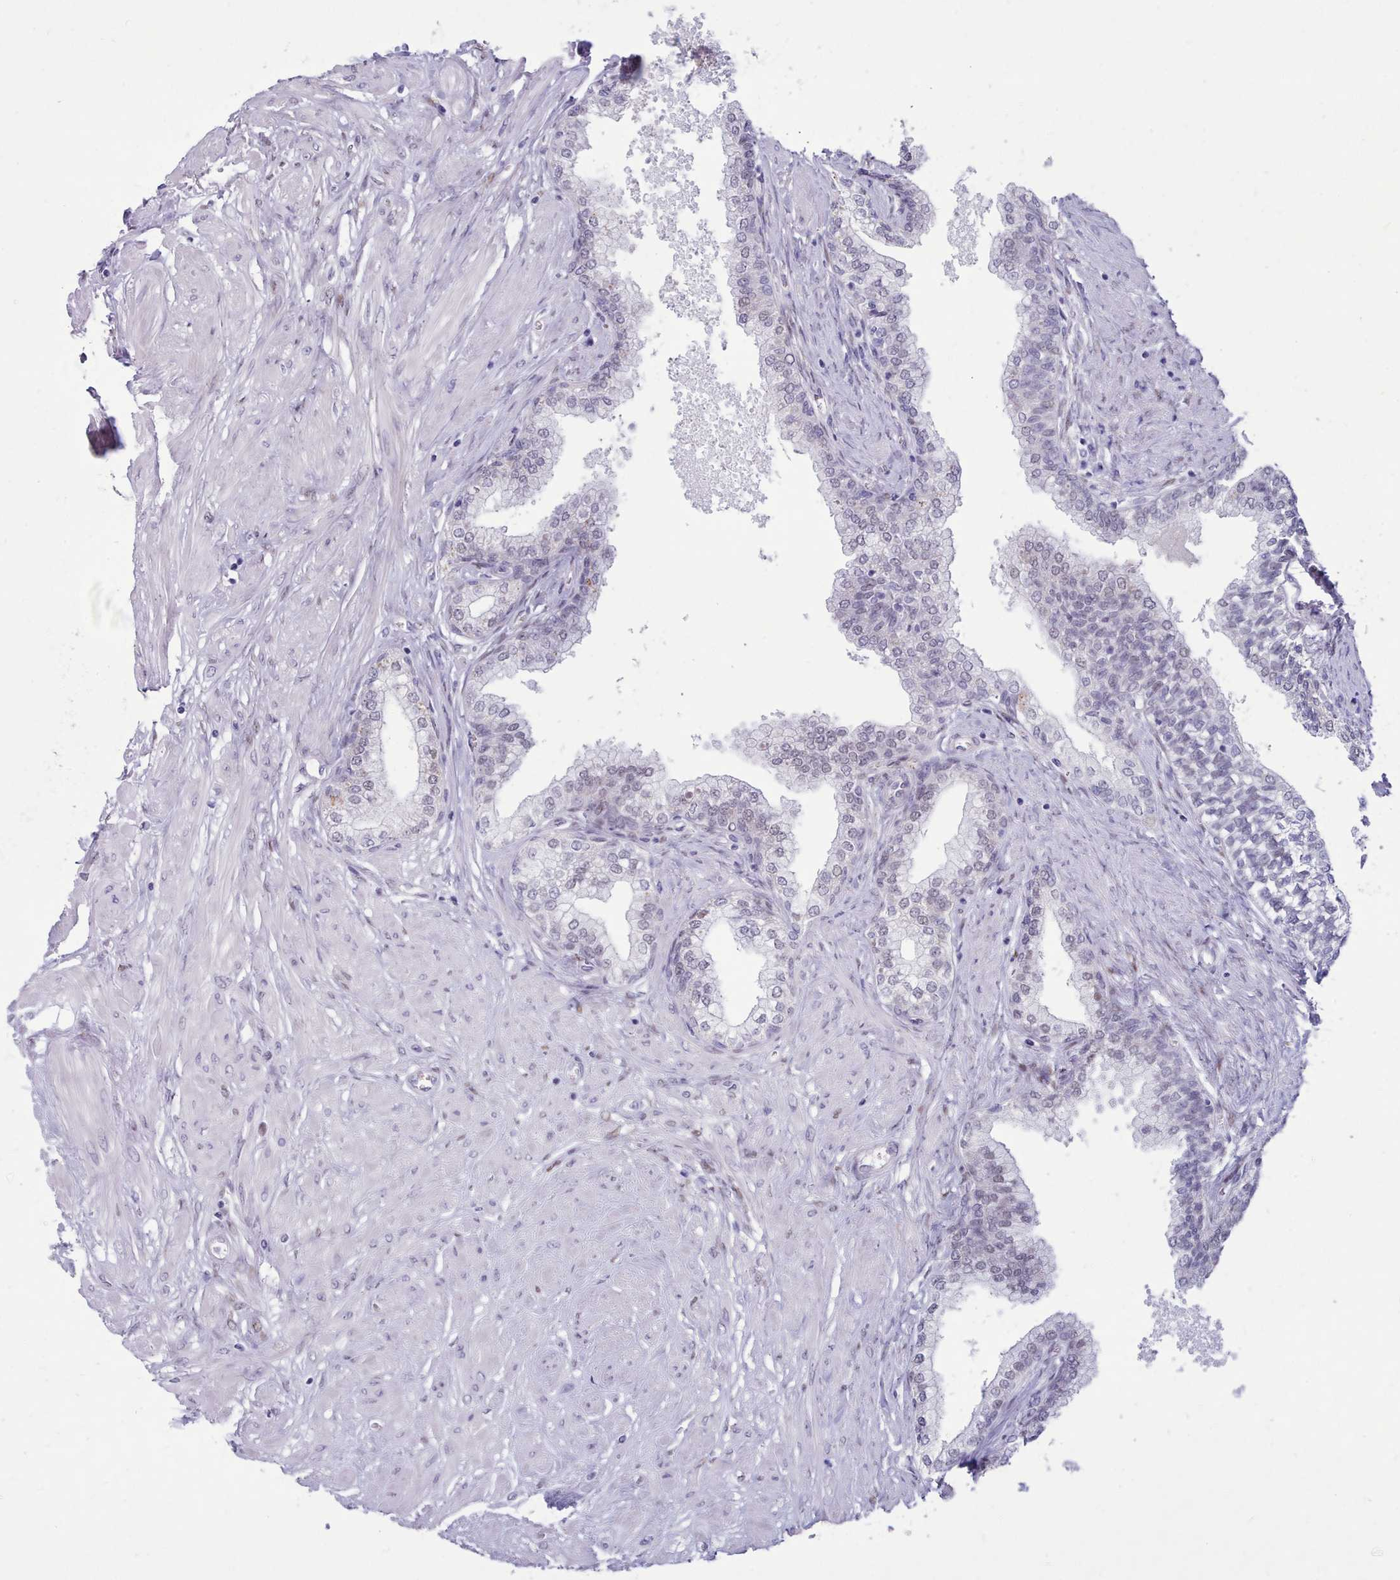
{"staining": {"intensity": "weak", "quantity": "<25%", "location": "cytoplasmic/membranous"}, "tissue": "prostate", "cell_type": "Glandular cells", "image_type": "normal", "snomed": [{"axis": "morphology", "description": "Normal tissue, NOS"}, {"axis": "topography", "description": "Prostate"}], "caption": "Human prostate stained for a protein using IHC demonstrates no staining in glandular cells.", "gene": "TMEM253", "patient": {"sex": "male", "age": 60}}